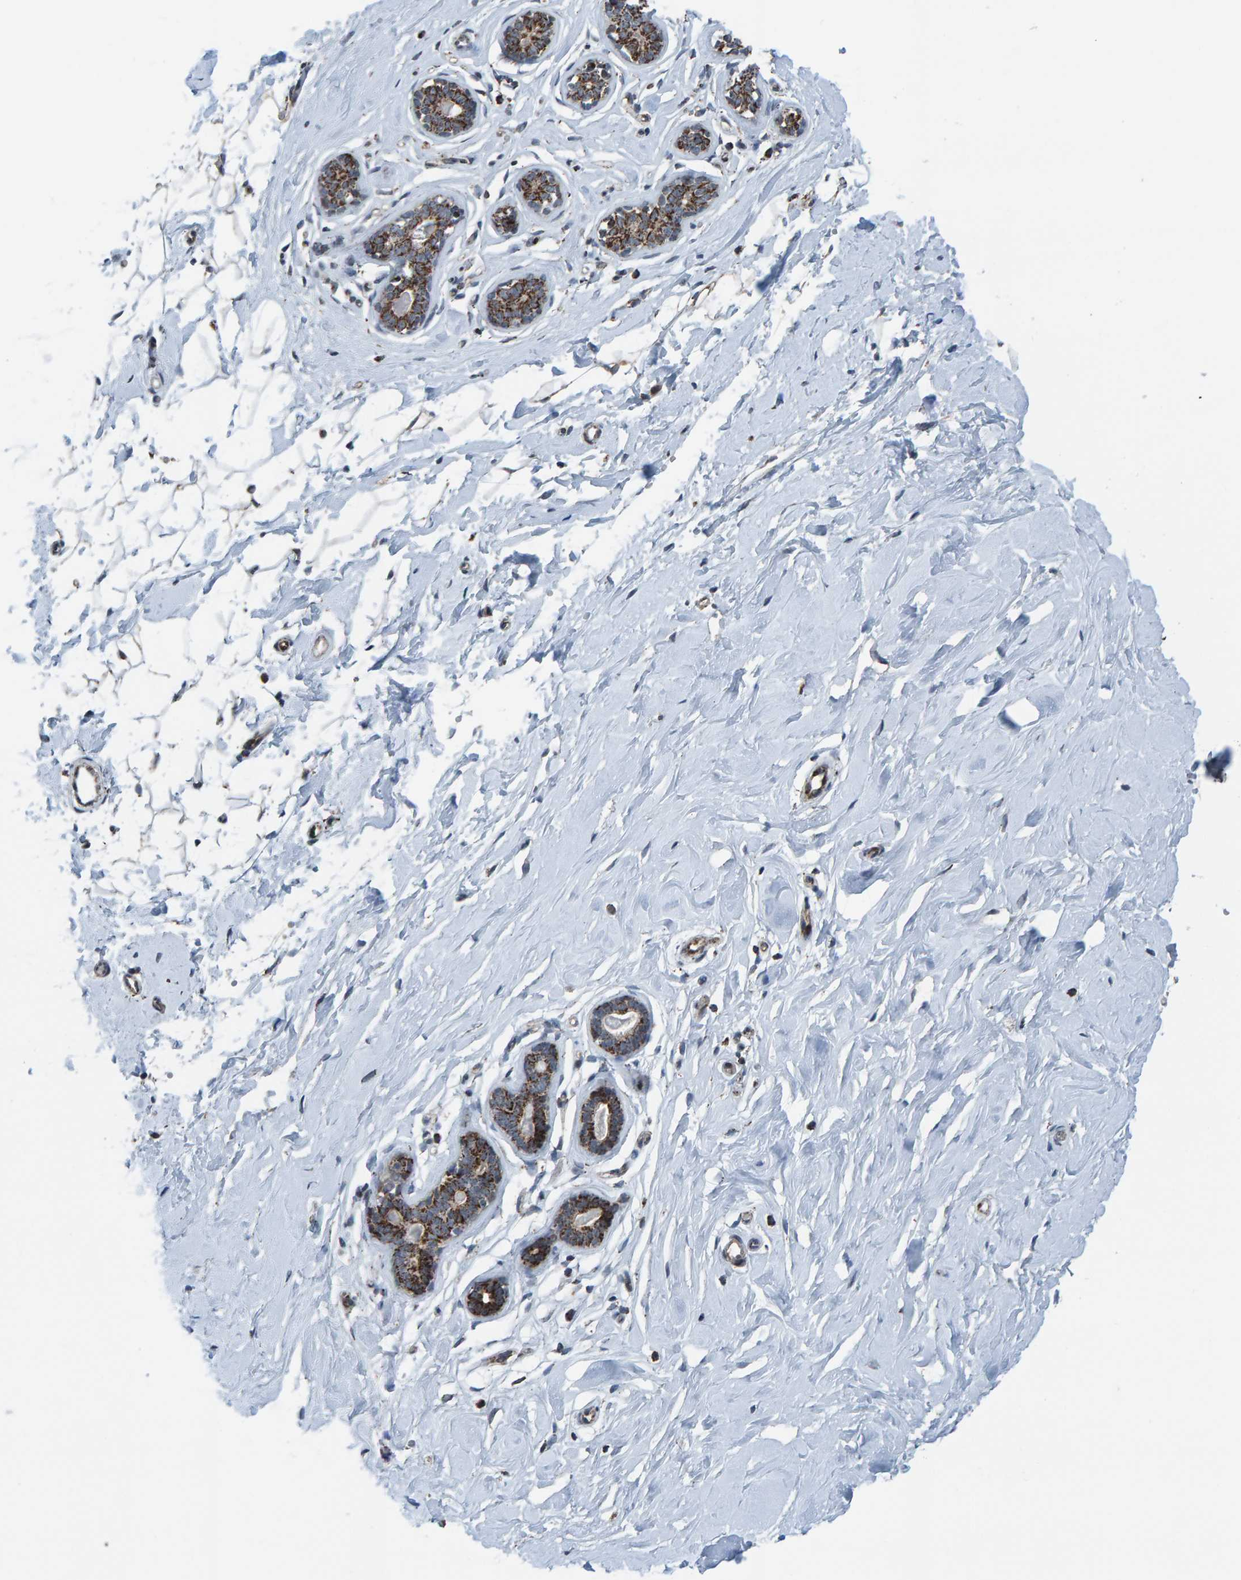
{"staining": {"intensity": "negative", "quantity": "none", "location": "none"}, "tissue": "breast", "cell_type": "Adipocytes", "image_type": "normal", "snomed": [{"axis": "morphology", "description": "Normal tissue, NOS"}, {"axis": "topography", "description": "Breast"}], "caption": "Protein analysis of unremarkable breast displays no significant expression in adipocytes.", "gene": "ZNF48", "patient": {"sex": "female", "age": 23}}